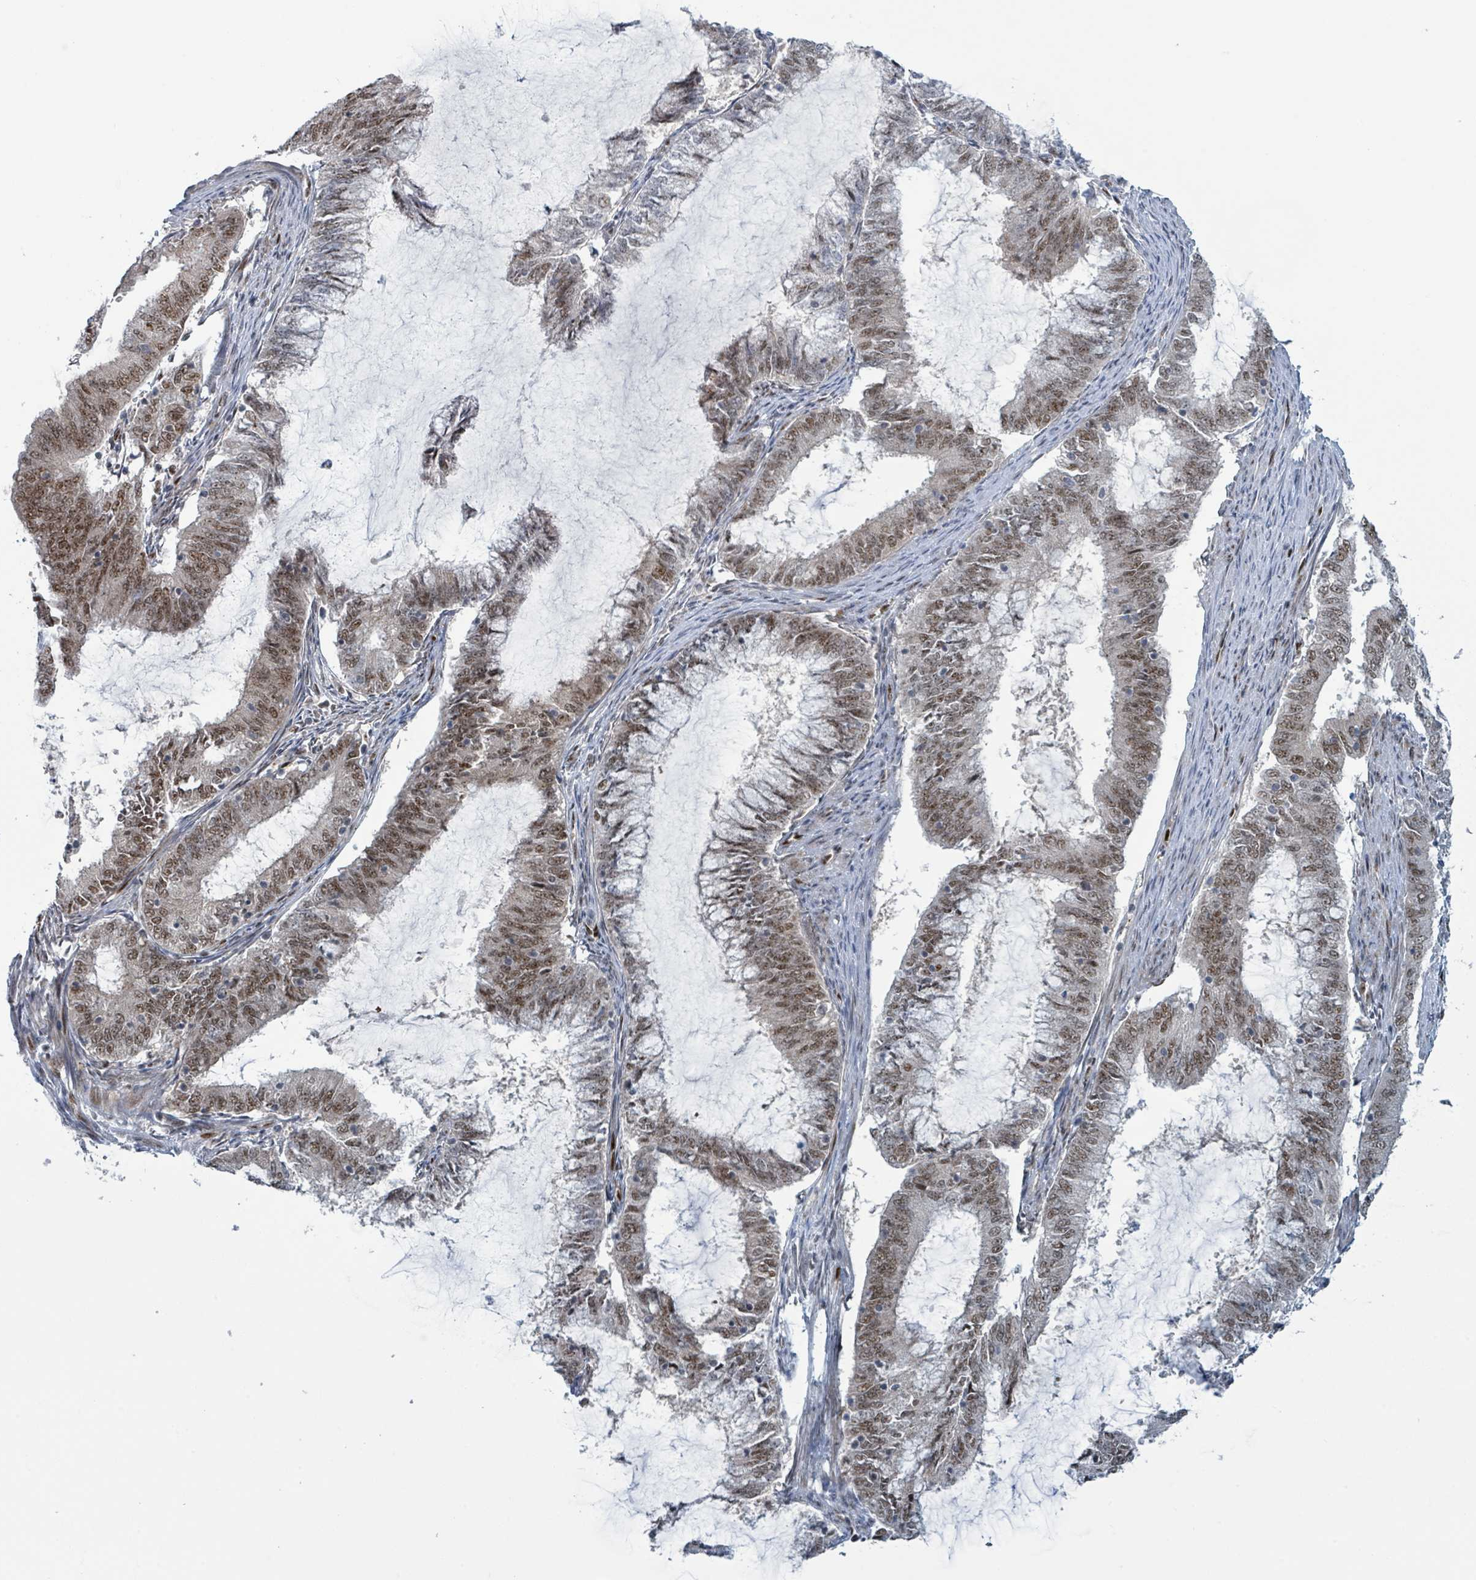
{"staining": {"intensity": "moderate", "quantity": ">75%", "location": "nuclear"}, "tissue": "endometrial cancer", "cell_type": "Tumor cells", "image_type": "cancer", "snomed": [{"axis": "morphology", "description": "Adenocarcinoma, NOS"}, {"axis": "topography", "description": "Endometrium"}], "caption": "The photomicrograph displays immunohistochemical staining of endometrial cancer (adenocarcinoma). There is moderate nuclear staining is appreciated in approximately >75% of tumor cells.", "gene": "KLF3", "patient": {"sex": "female", "age": 51}}